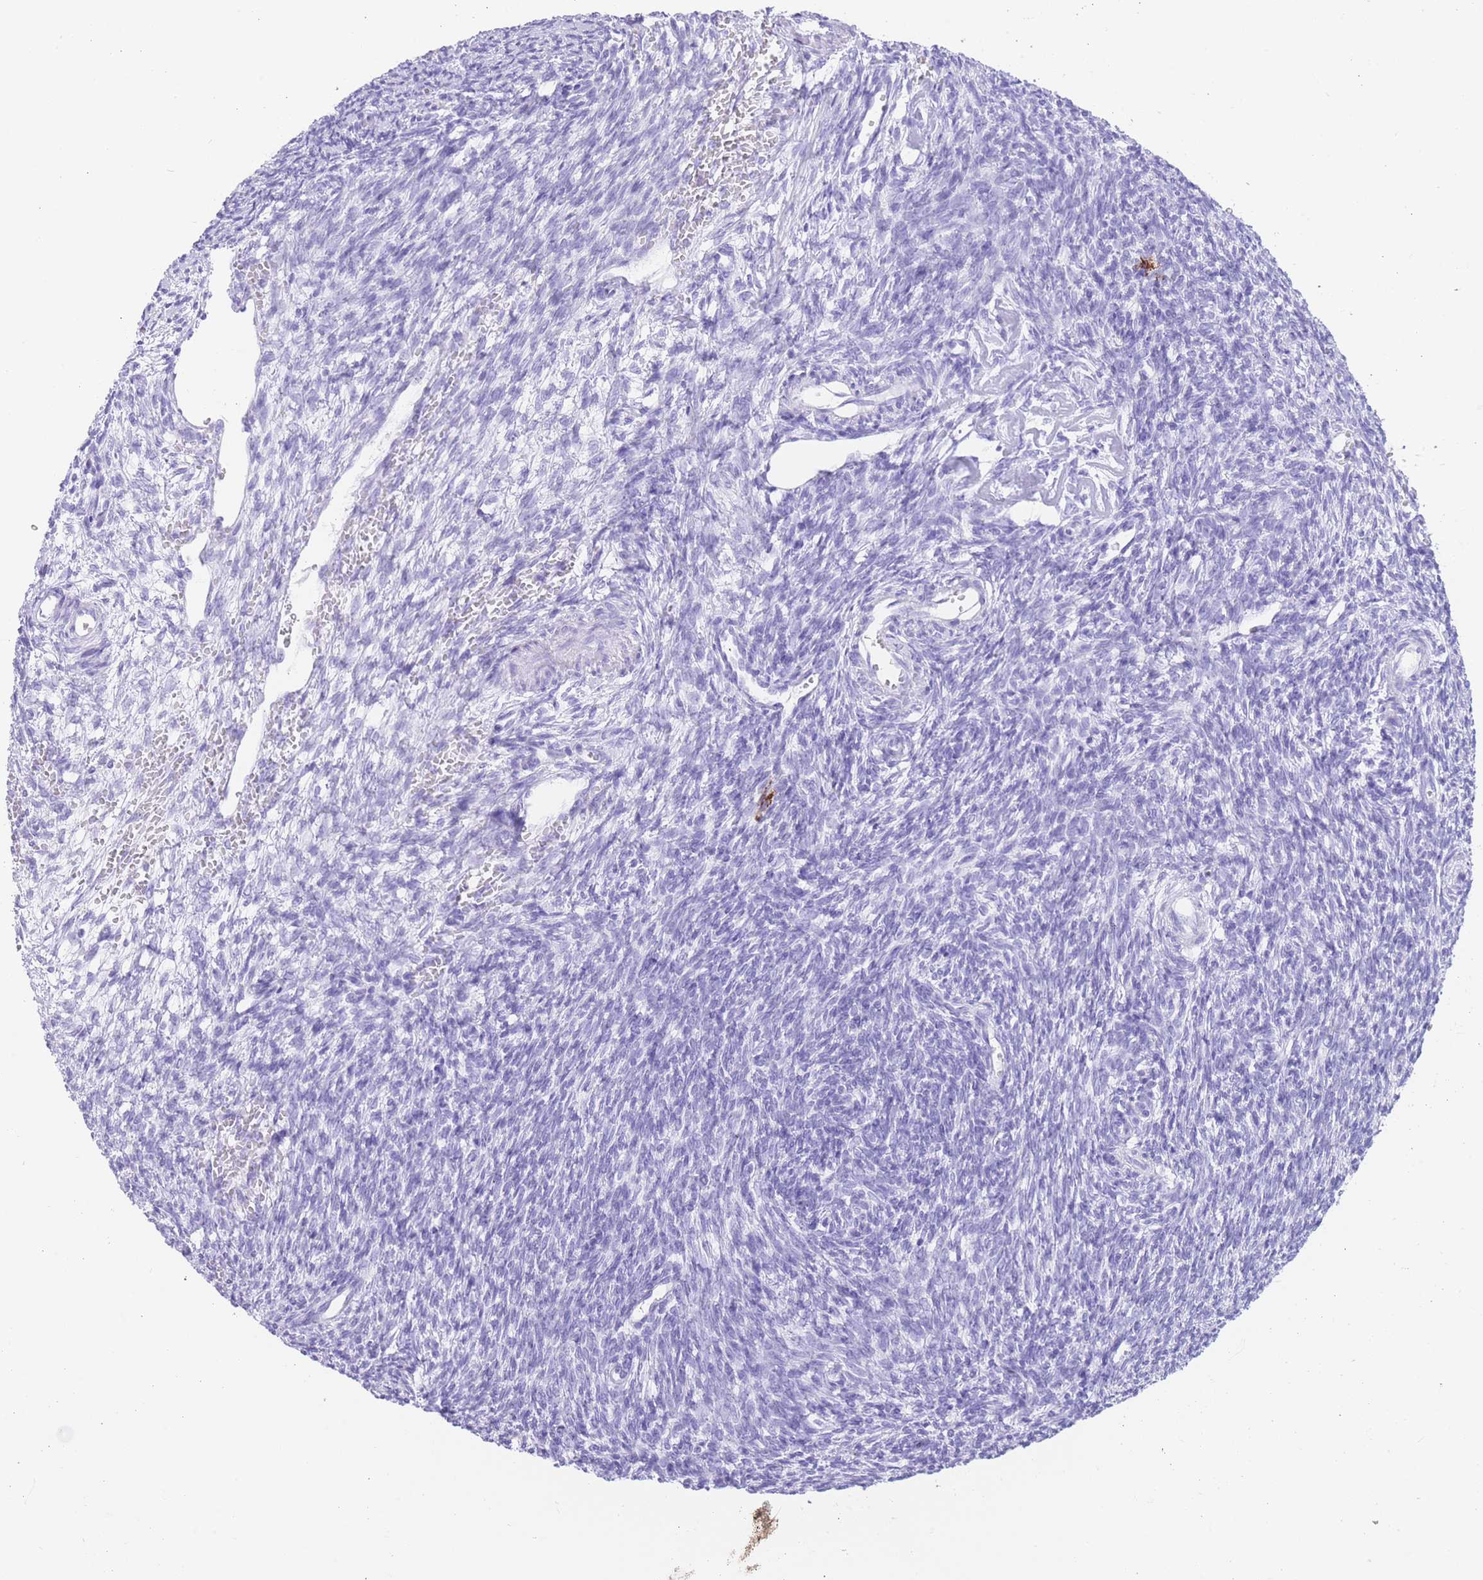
{"staining": {"intensity": "negative", "quantity": "none", "location": "none"}, "tissue": "ovary", "cell_type": "Ovarian stroma cells", "image_type": "normal", "snomed": [{"axis": "morphology", "description": "Normal tissue, NOS"}, {"axis": "topography", "description": "Ovary"}], "caption": "DAB (3,3'-diaminobenzidine) immunohistochemical staining of normal human ovary exhibits no significant expression in ovarian stroma cells.", "gene": "ELOA2", "patient": {"sex": "female", "age": 39}}